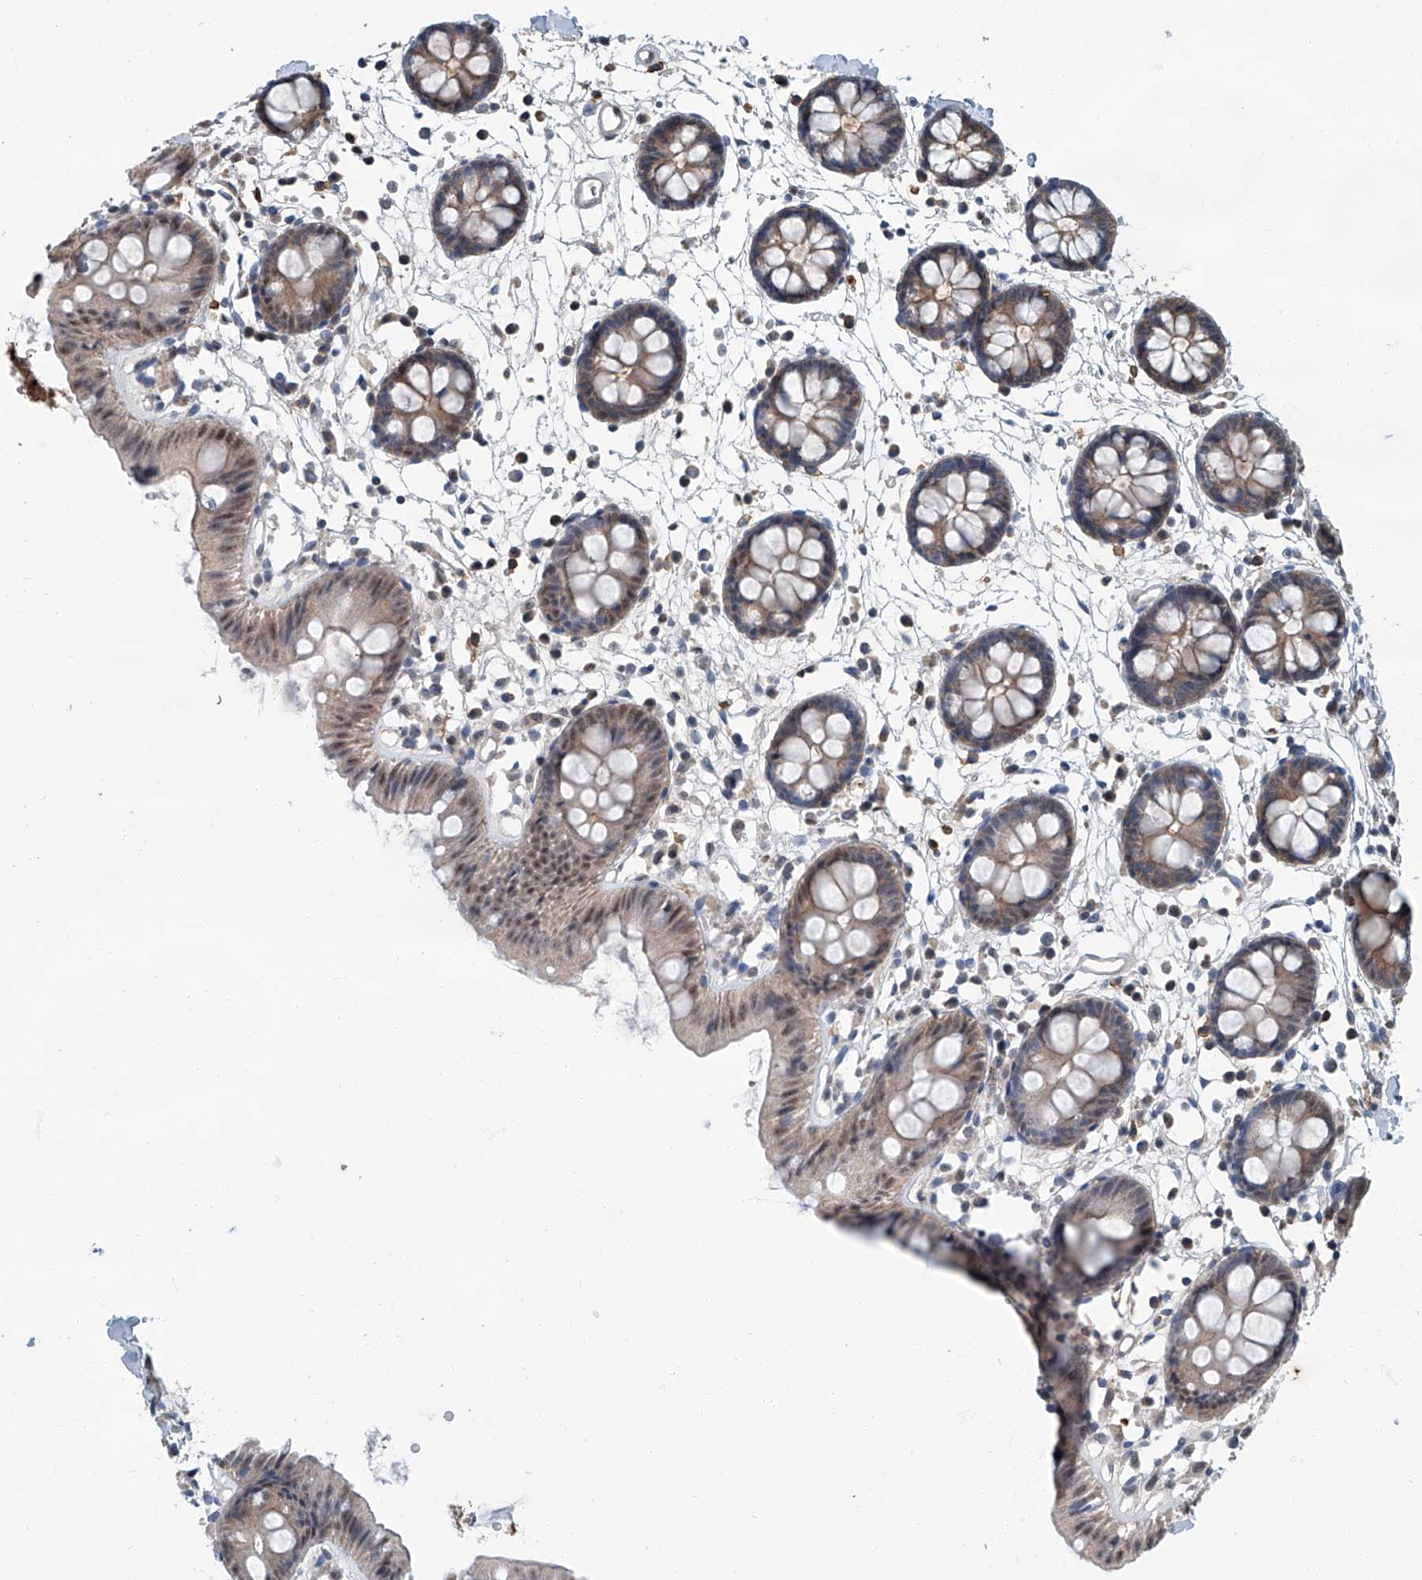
{"staining": {"intensity": "weak", "quantity": ">75%", "location": "cytoplasmic/membranous"}, "tissue": "colon", "cell_type": "Endothelial cells", "image_type": "normal", "snomed": [{"axis": "morphology", "description": "Normal tissue, NOS"}, {"axis": "topography", "description": "Colon"}], "caption": "IHC micrograph of normal colon: colon stained using immunohistochemistry reveals low levels of weak protein expression localized specifically in the cytoplasmic/membranous of endothelial cells, appearing as a cytoplasmic/membranous brown color.", "gene": "CLK1", "patient": {"sex": "male", "age": 56}}